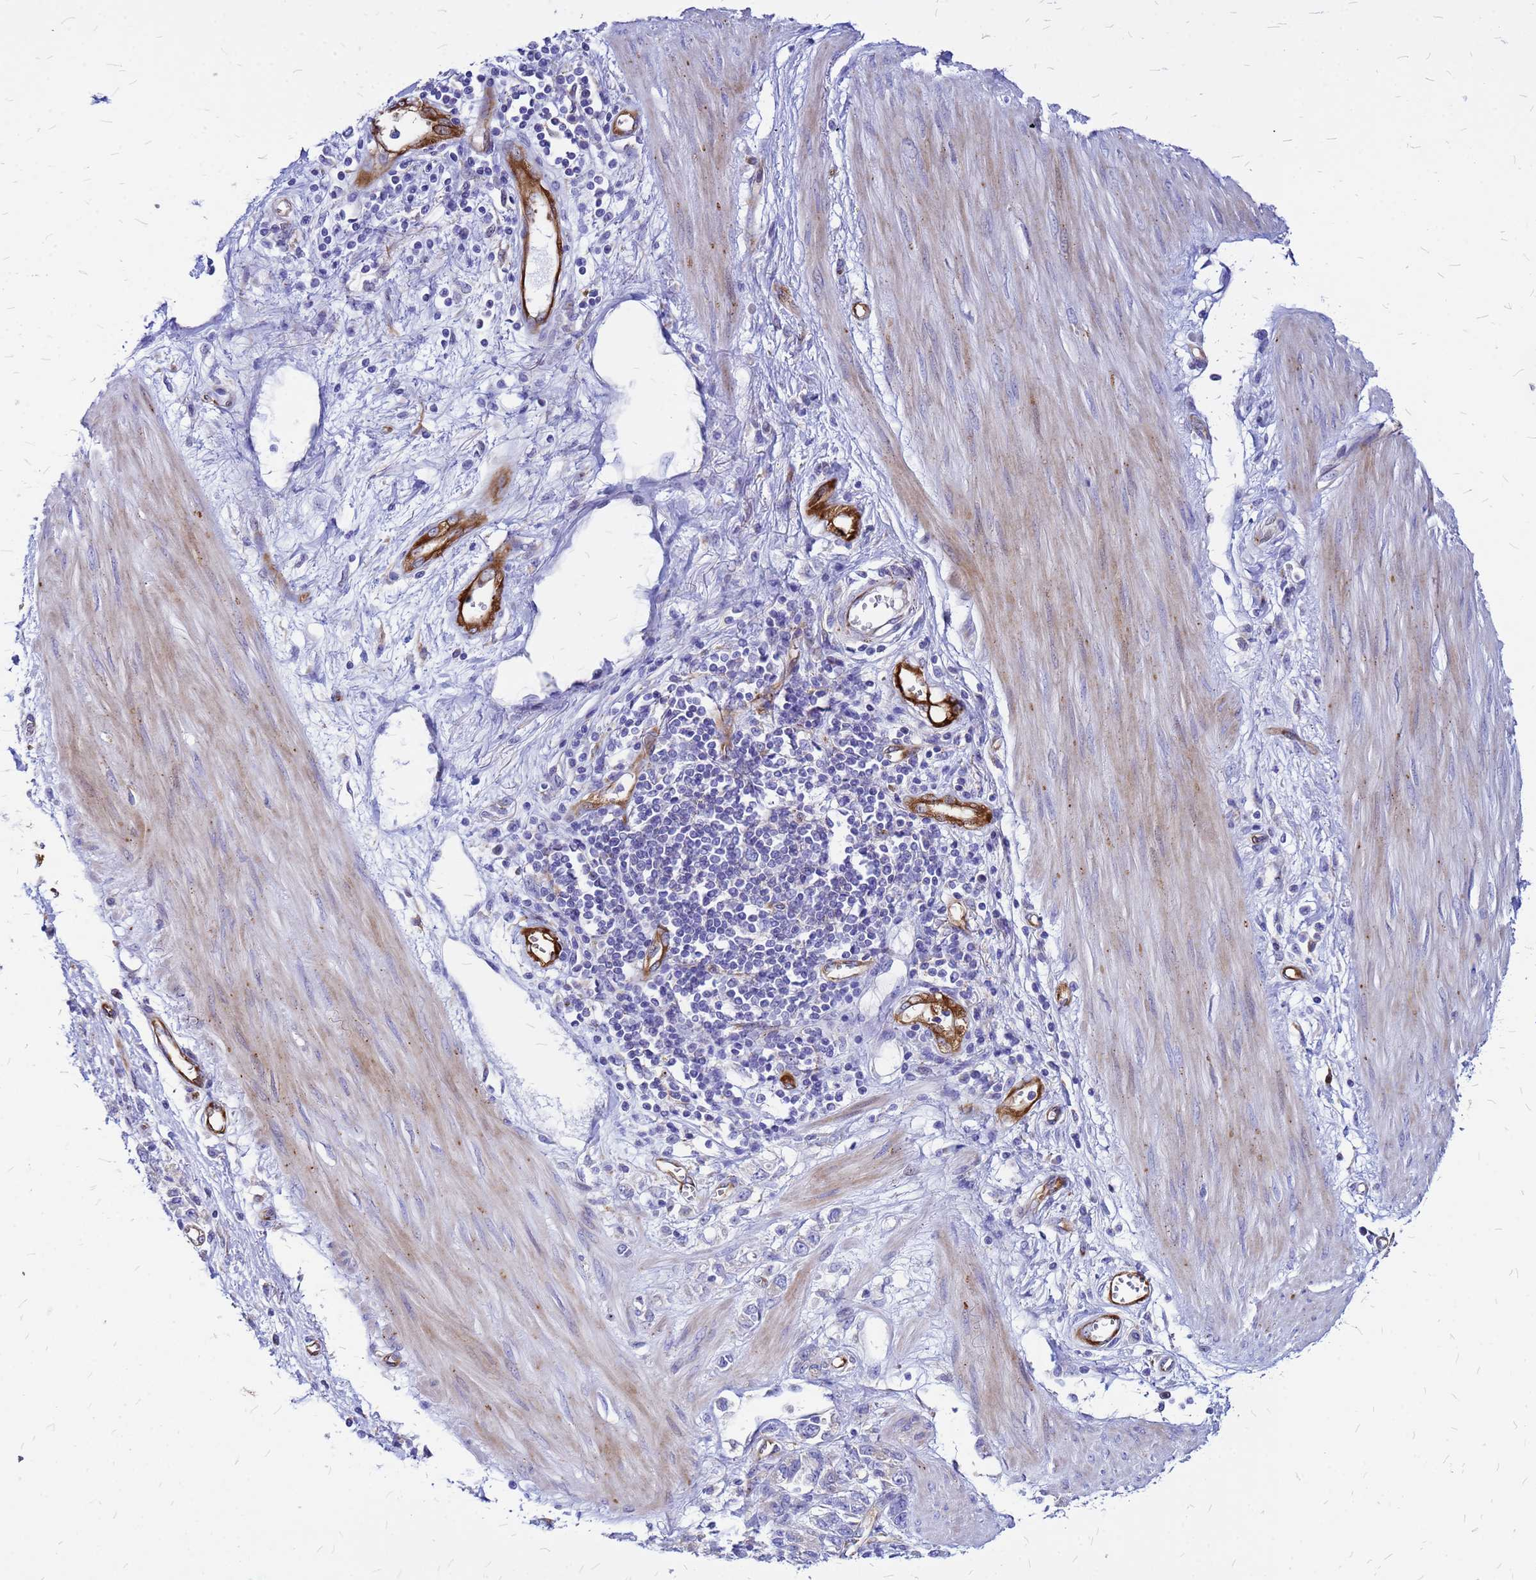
{"staining": {"intensity": "weak", "quantity": "<25%", "location": "cytoplasmic/membranous"}, "tissue": "stomach cancer", "cell_type": "Tumor cells", "image_type": "cancer", "snomed": [{"axis": "morphology", "description": "Adenocarcinoma, NOS"}, {"axis": "topography", "description": "Stomach"}], "caption": "IHC photomicrograph of neoplastic tissue: adenocarcinoma (stomach) stained with DAB shows no significant protein expression in tumor cells.", "gene": "NOSTRIN", "patient": {"sex": "female", "age": 76}}